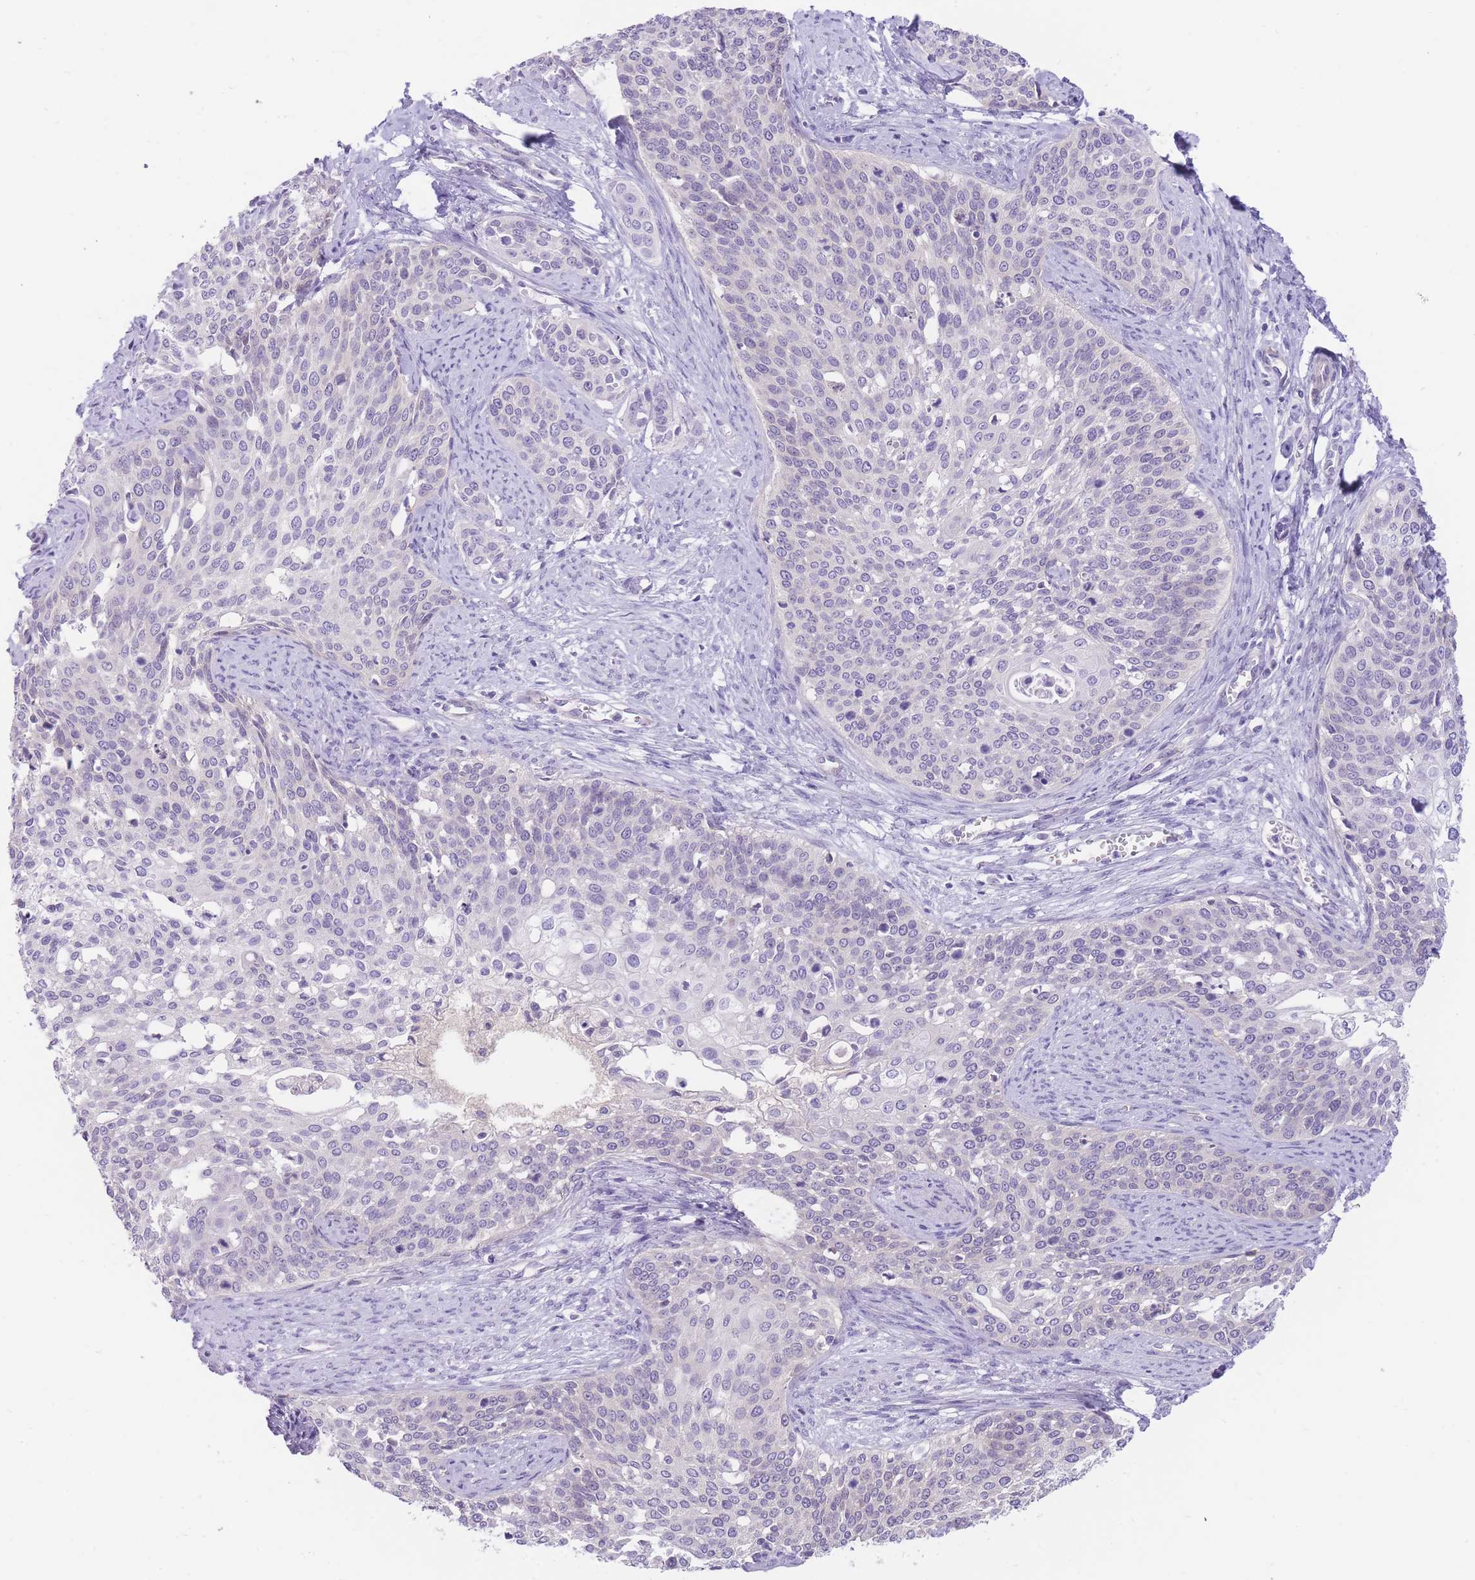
{"staining": {"intensity": "negative", "quantity": "none", "location": "none"}, "tissue": "cervical cancer", "cell_type": "Tumor cells", "image_type": "cancer", "snomed": [{"axis": "morphology", "description": "Squamous cell carcinoma, NOS"}, {"axis": "topography", "description": "Cervix"}], "caption": "This image is of cervical squamous cell carcinoma stained with immunohistochemistry to label a protein in brown with the nuclei are counter-stained blue. There is no expression in tumor cells.", "gene": "OR11H12", "patient": {"sex": "female", "age": 44}}